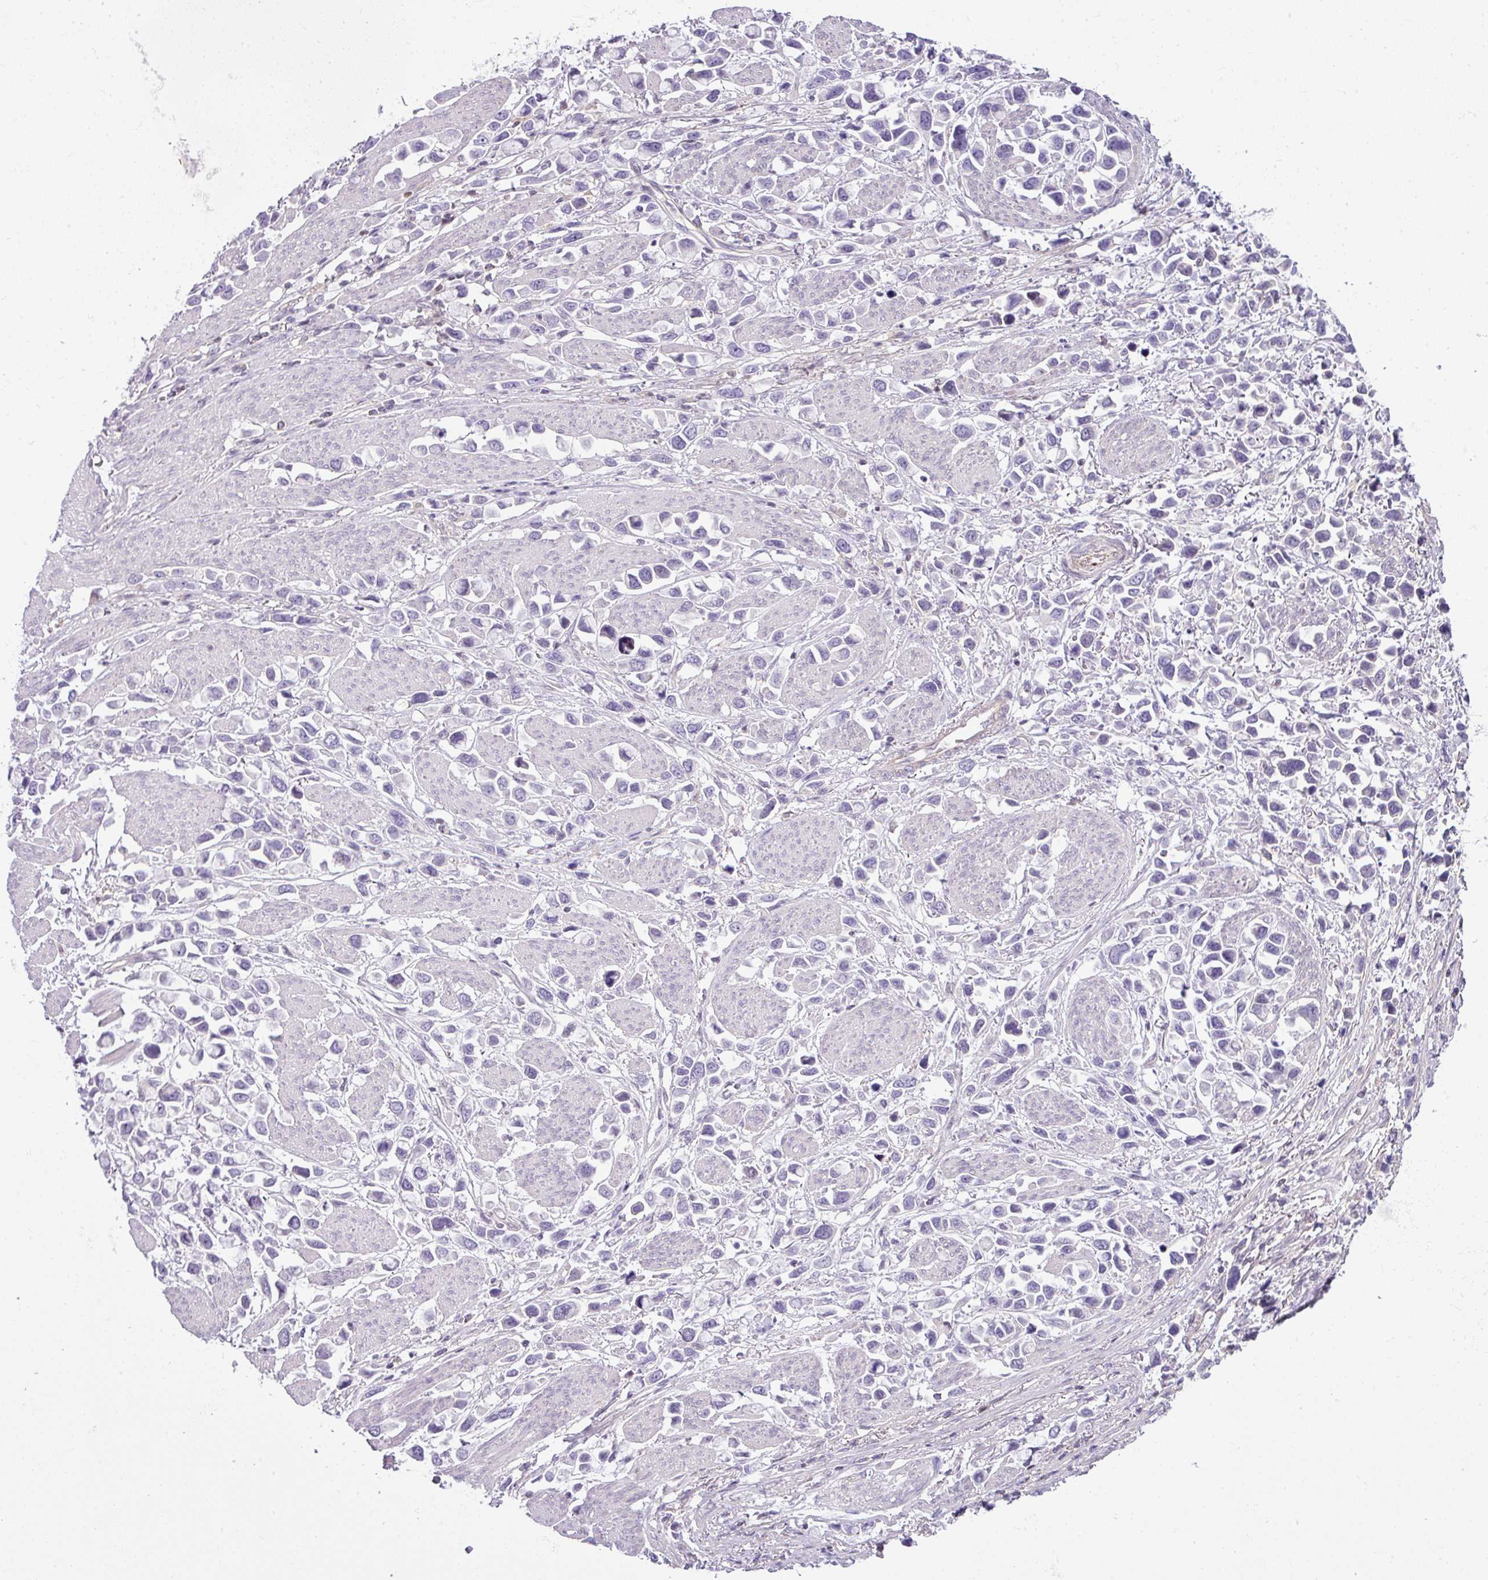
{"staining": {"intensity": "negative", "quantity": "none", "location": "none"}, "tissue": "stomach cancer", "cell_type": "Tumor cells", "image_type": "cancer", "snomed": [{"axis": "morphology", "description": "Adenocarcinoma, NOS"}, {"axis": "topography", "description": "Stomach"}], "caption": "DAB immunohistochemical staining of human stomach adenocarcinoma exhibits no significant expression in tumor cells.", "gene": "STAT5A", "patient": {"sex": "female", "age": 81}}